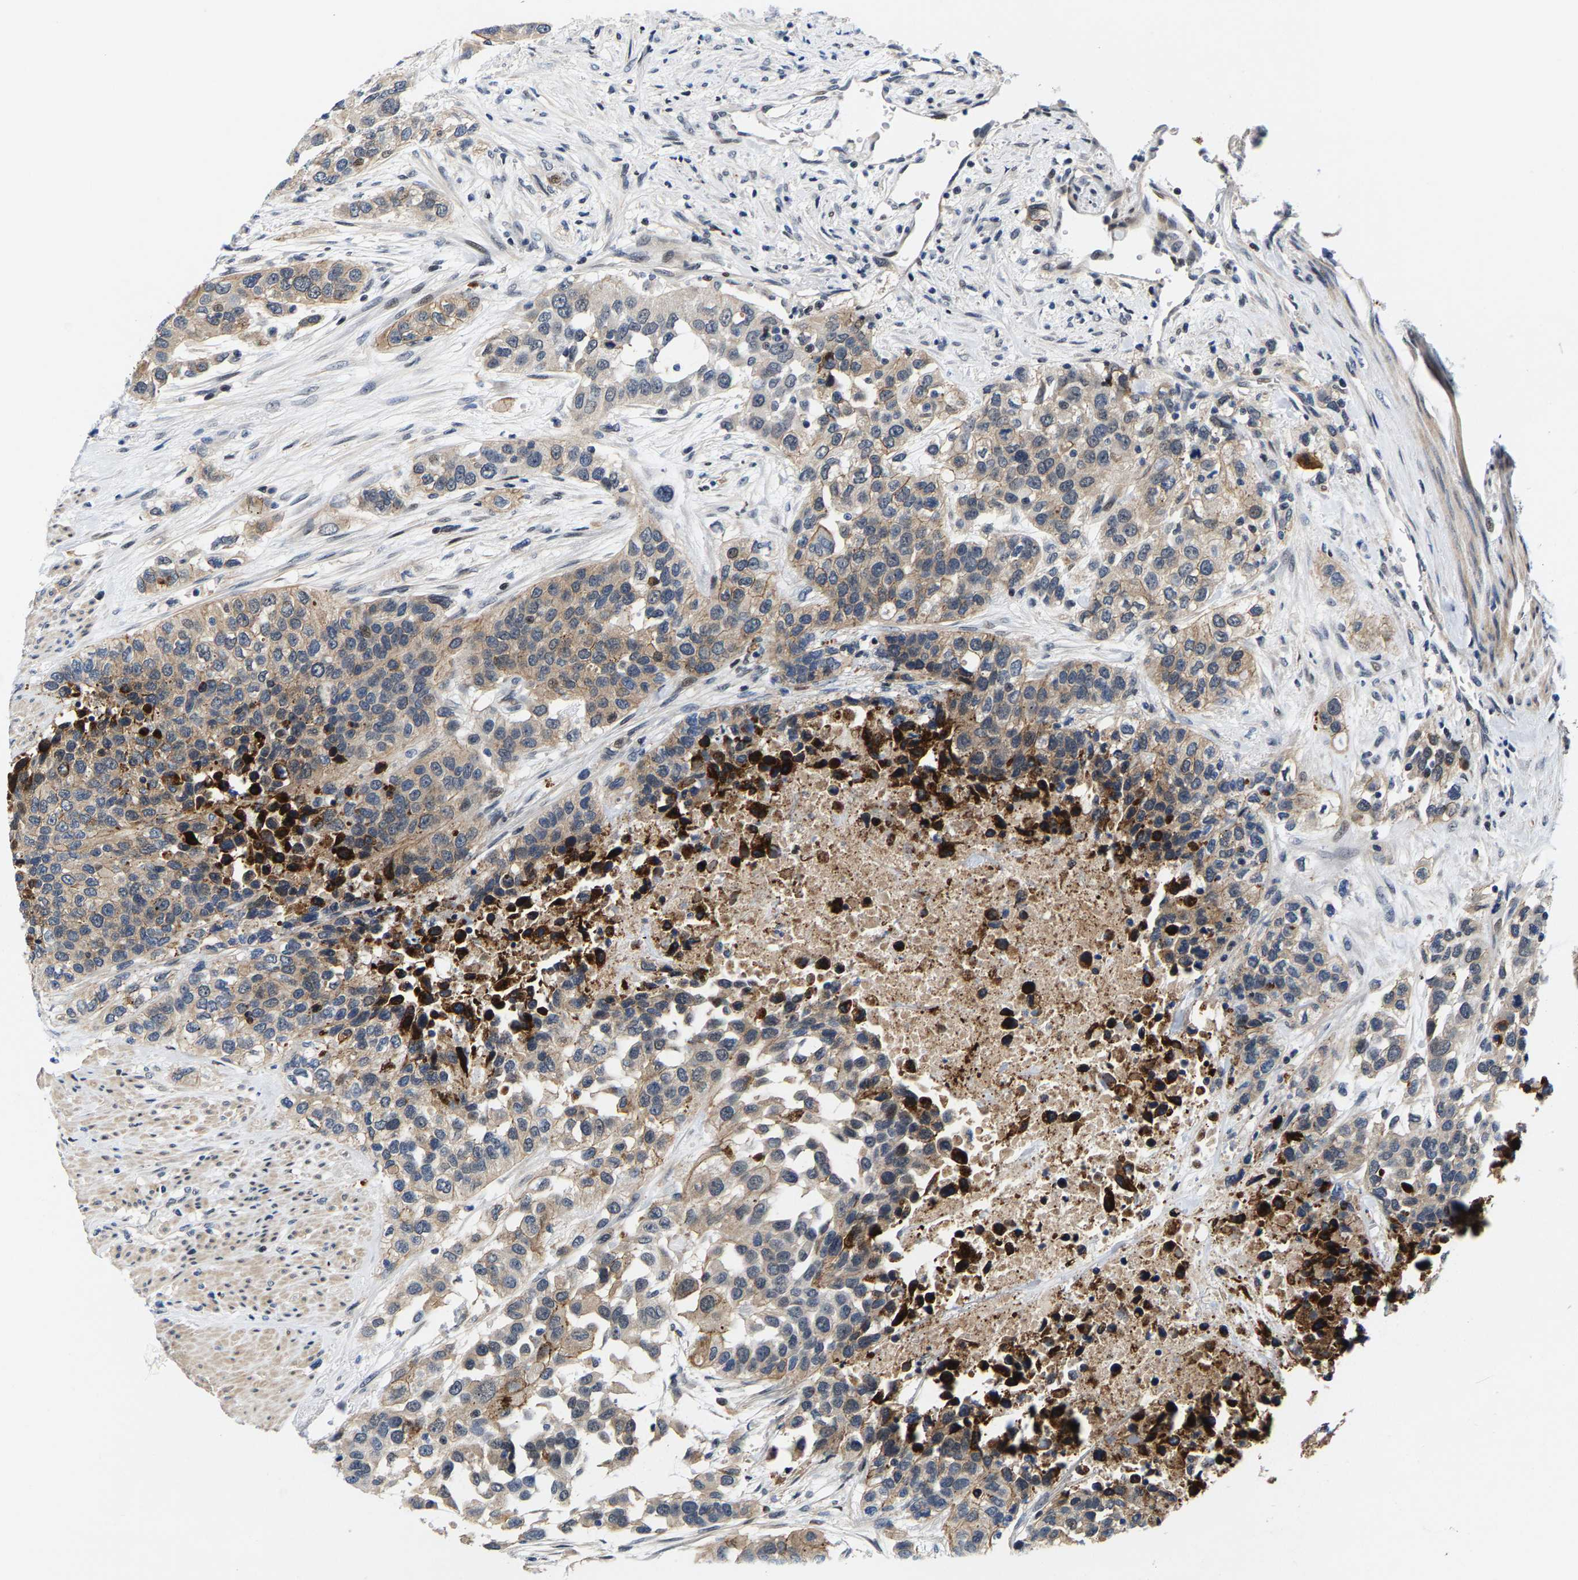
{"staining": {"intensity": "weak", "quantity": ">75%", "location": "cytoplasmic/membranous"}, "tissue": "urothelial cancer", "cell_type": "Tumor cells", "image_type": "cancer", "snomed": [{"axis": "morphology", "description": "Urothelial carcinoma, High grade"}, {"axis": "topography", "description": "Urinary bladder"}], "caption": "Weak cytoplasmic/membranous protein expression is seen in about >75% of tumor cells in high-grade urothelial carcinoma.", "gene": "GTPBP10", "patient": {"sex": "female", "age": 80}}